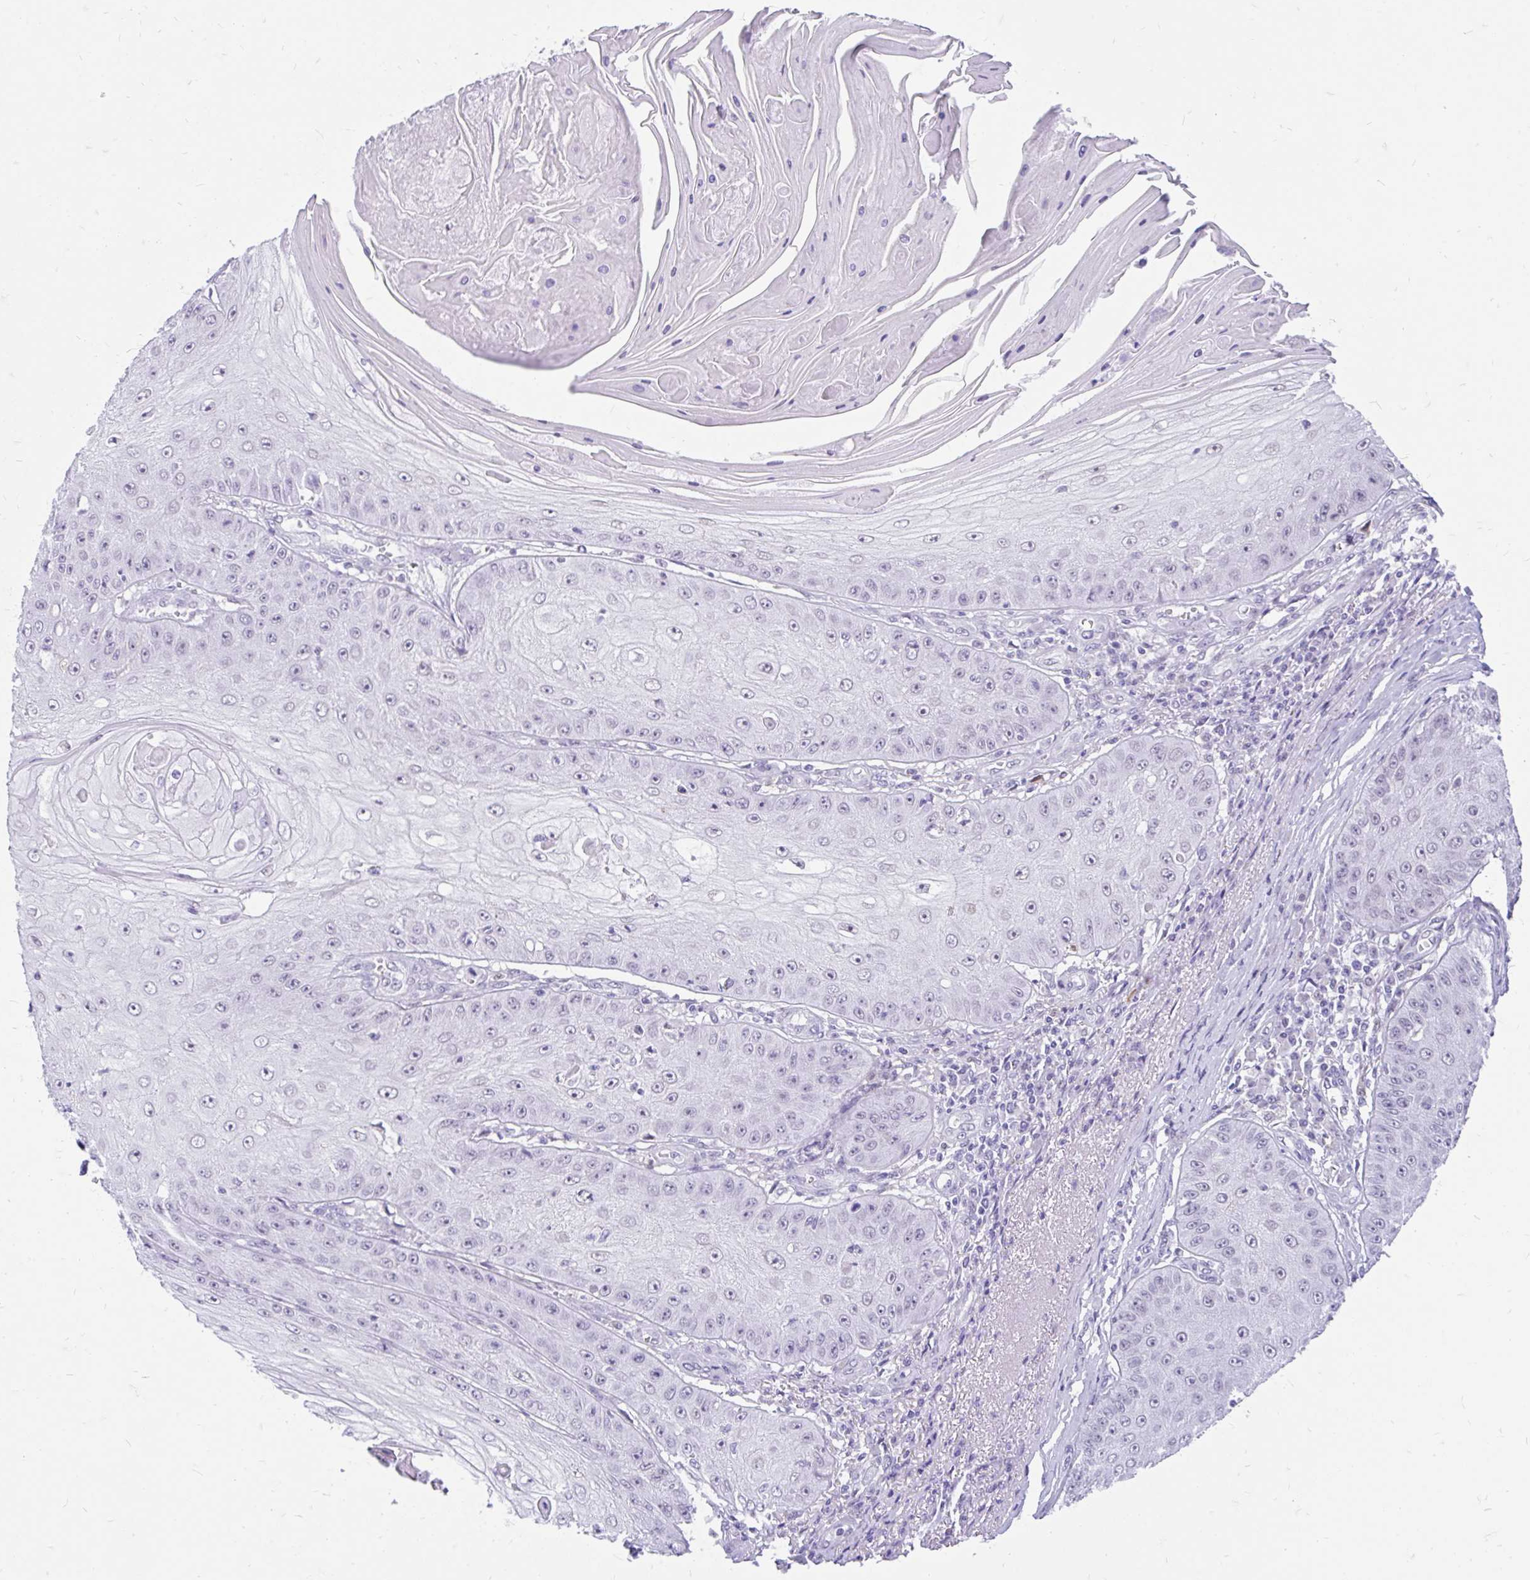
{"staining": {"intensity": "negative", "quantity": "none", "location": "none"}, "tissue": "skin cancer", "cell_type": "Tumor cells", "image_type": "cancer", "snomed": [{"axis": "morphology", "description": "Squamous cell carcinoma, NOS"}, {"axis": "topography", "description": "Skin"}], "caption": "Photomicrograph shows no protein expression in tumor cells of squamous cell carcinoma (skin) tissue.", "gene": "GLB1L2", "patient": {"sex": "male", "age": 70}}